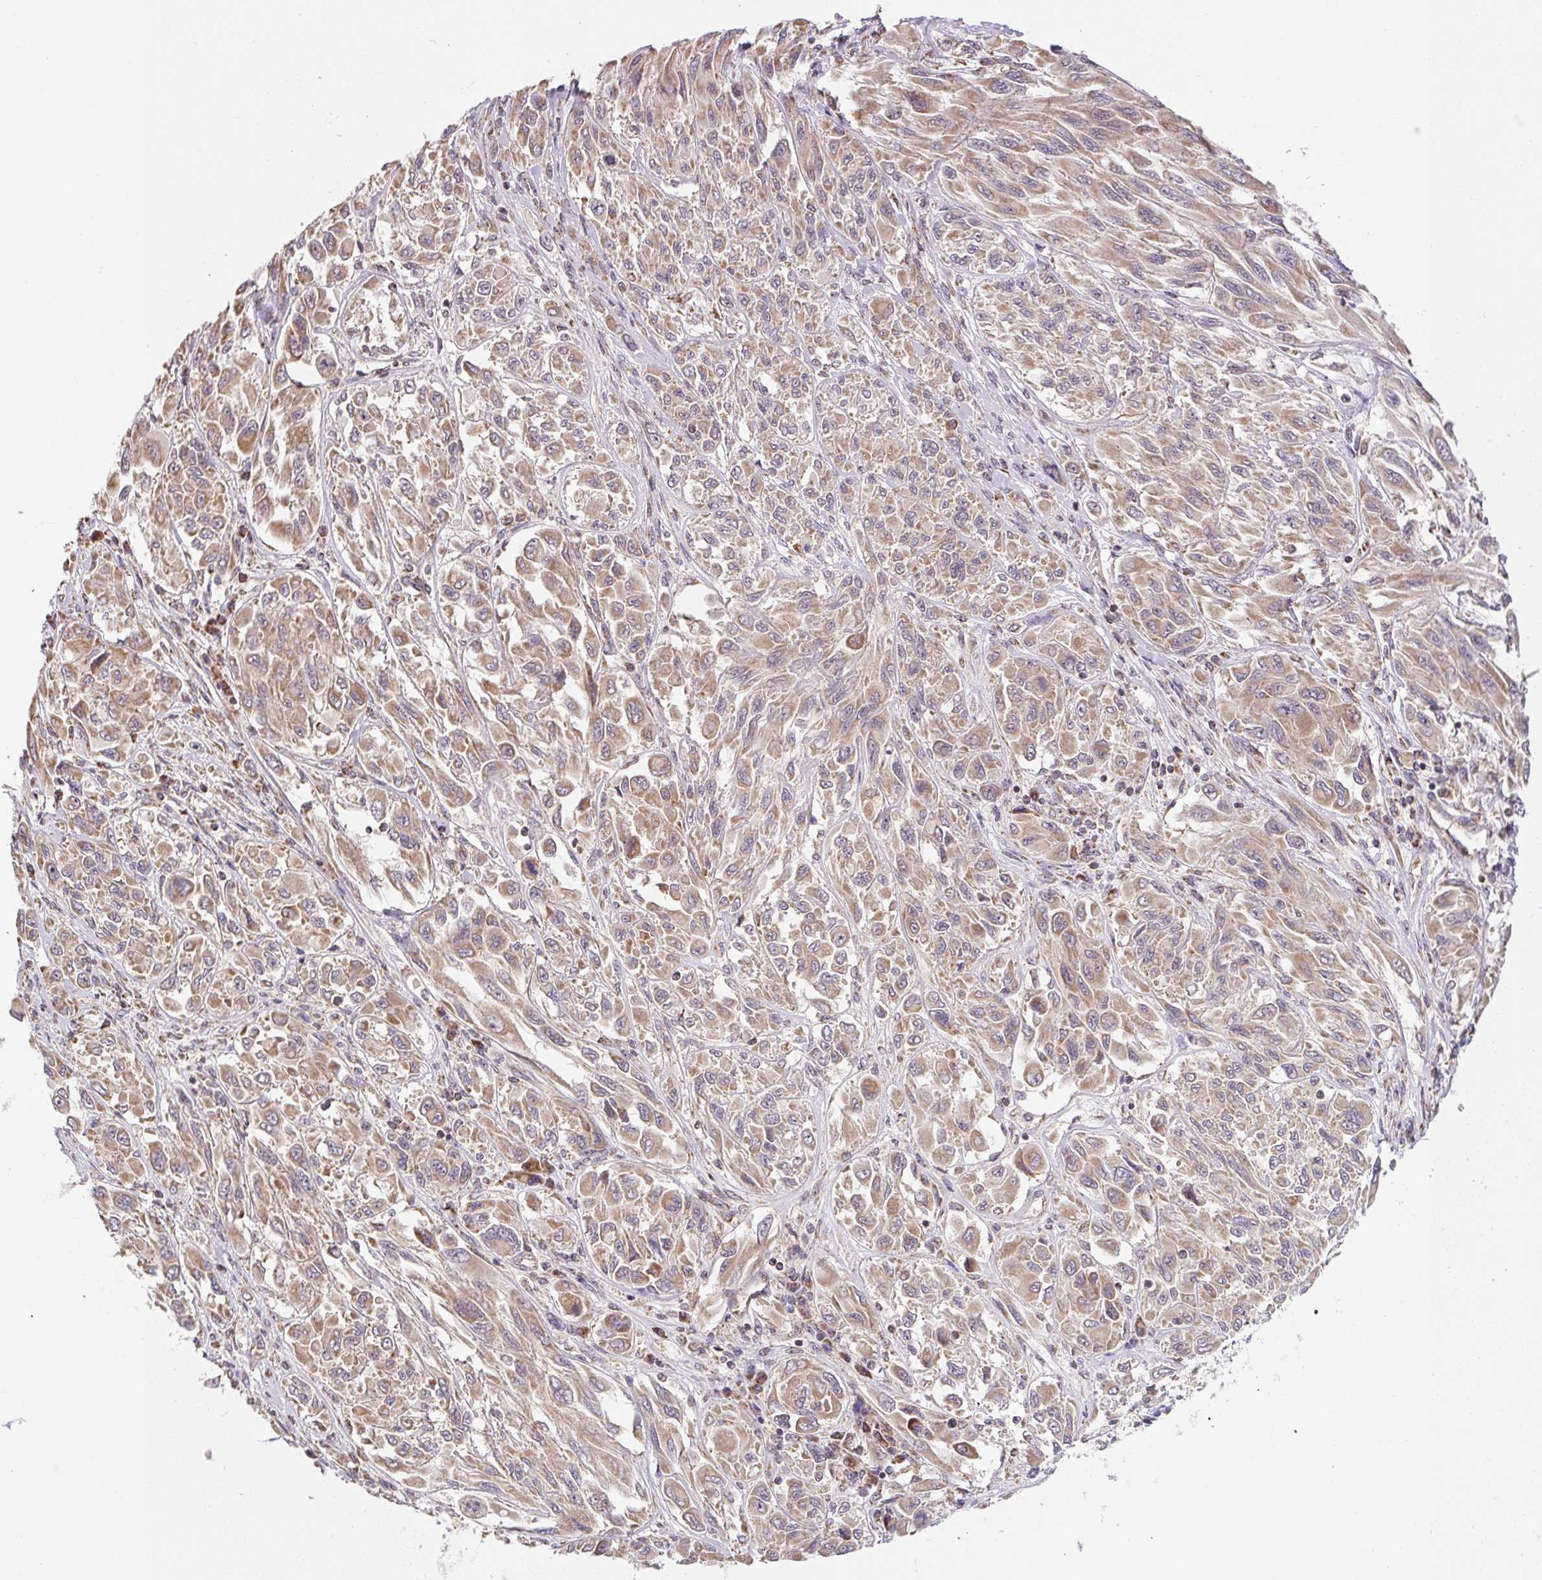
{"staining": {"intensity": "moderate", "quantity": ">75%", "location": "cytoplasmic/membranous"}, "tissue": "melanoma", "cell_type": "Tumor cells", "image_type": "cancer", "snomed": [{"axis": "morphology", "description": "Malignant melanoma, NOS"}, {"axis": "topography", "description": "Skin"}], "caption": "Protein expression analysis of malignant melanoma shows moderate cytoplasmic/membranous positivity in about >75% of tumor cells.", "gene": "MFSD9", "patient": {"sex": "female", "age": 91}}